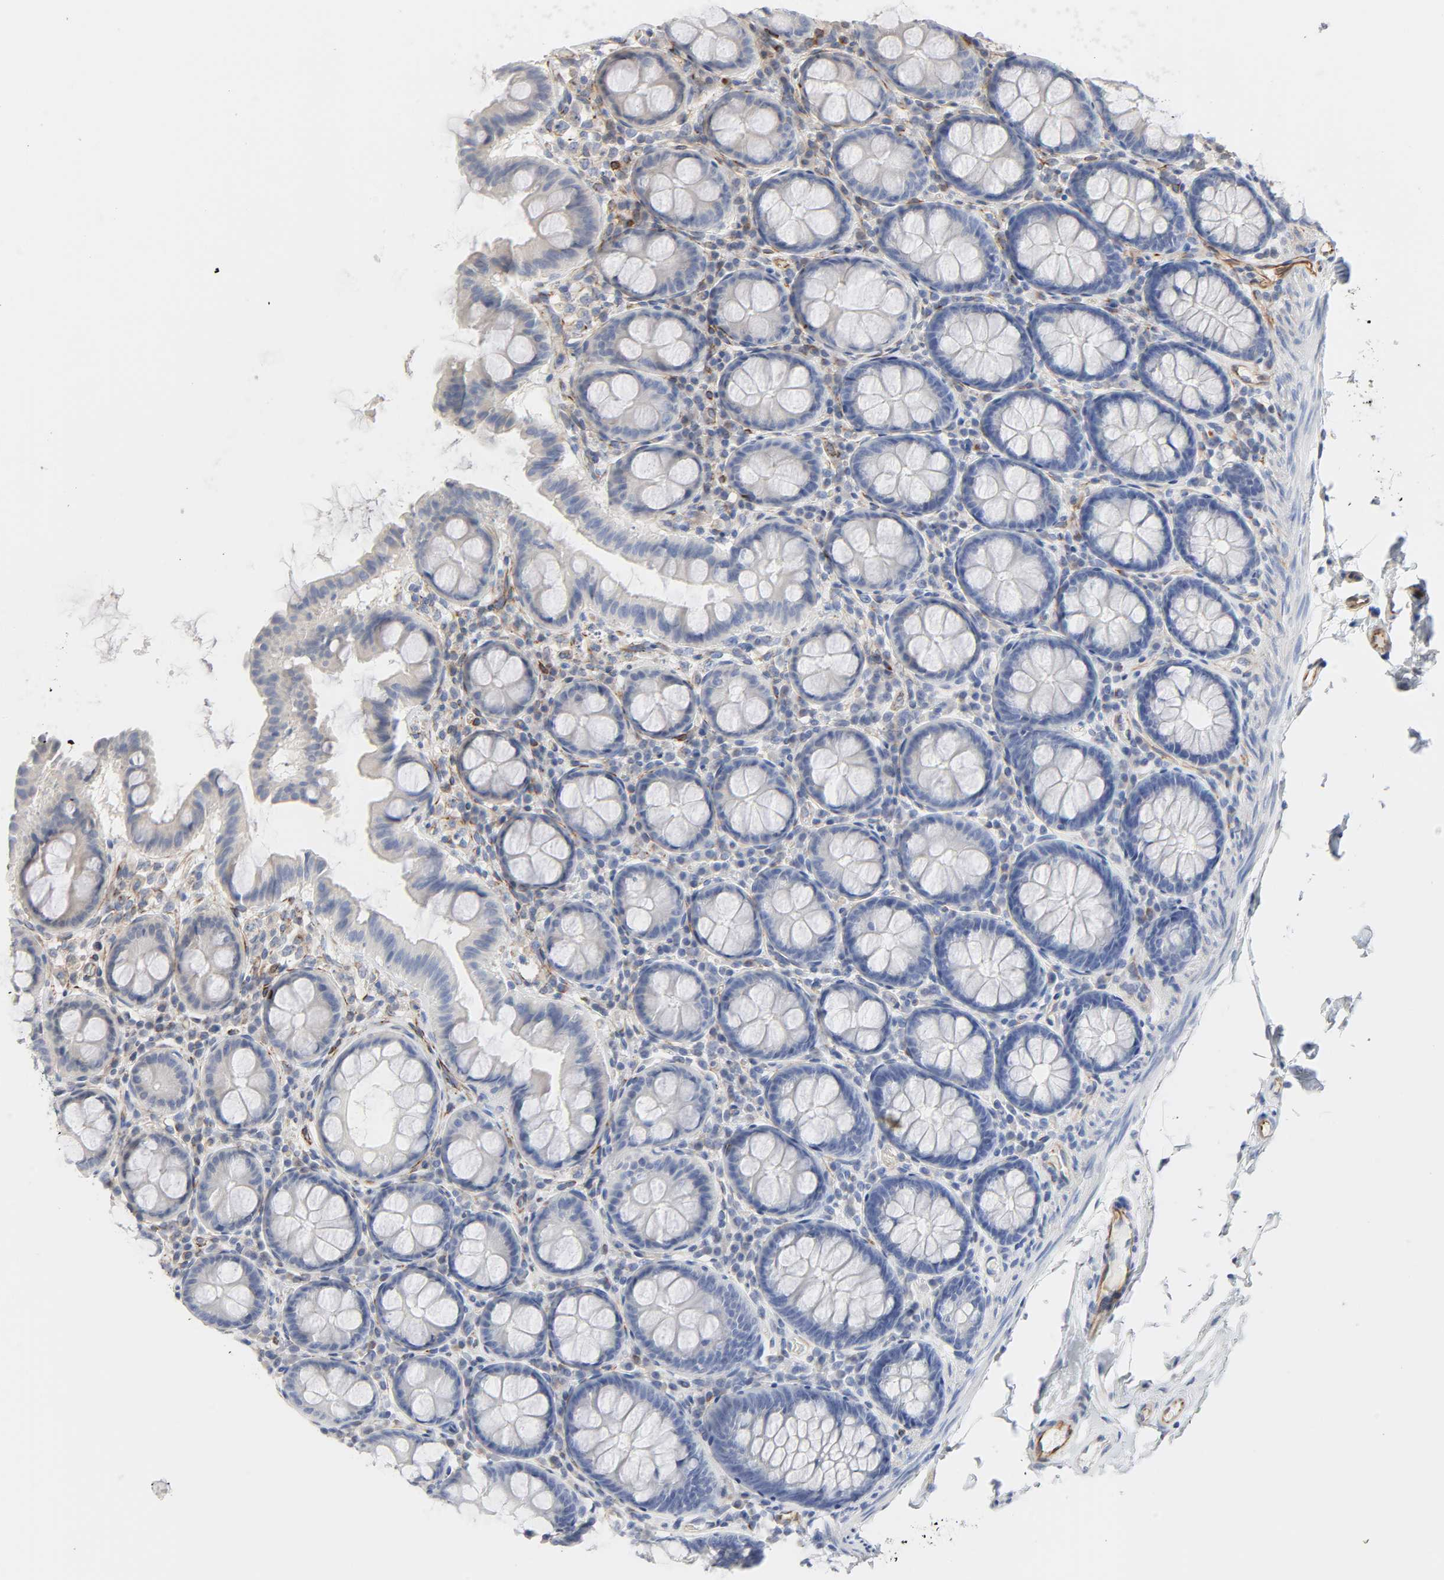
{"staining": {"intensity": "strong", "quantity": ">75%", "location": "cytoplasmic/membranous"}, "tissue": "colon", "cell_type": "Endothelial cells", "image_type": "normal", "snomed": [{"axis": "morphology", "description": "Normal tissue, NOS"}, {"axis": "topography", "description": "Colon"}], "caption": "Colon stained for a protein (brown) demonstrates strong cytoplasmic/membranous positive expression in approximately >75% of endothelial cells.", "gene": "FAM118A", "patient": {"sex": "female", "age": 61}}